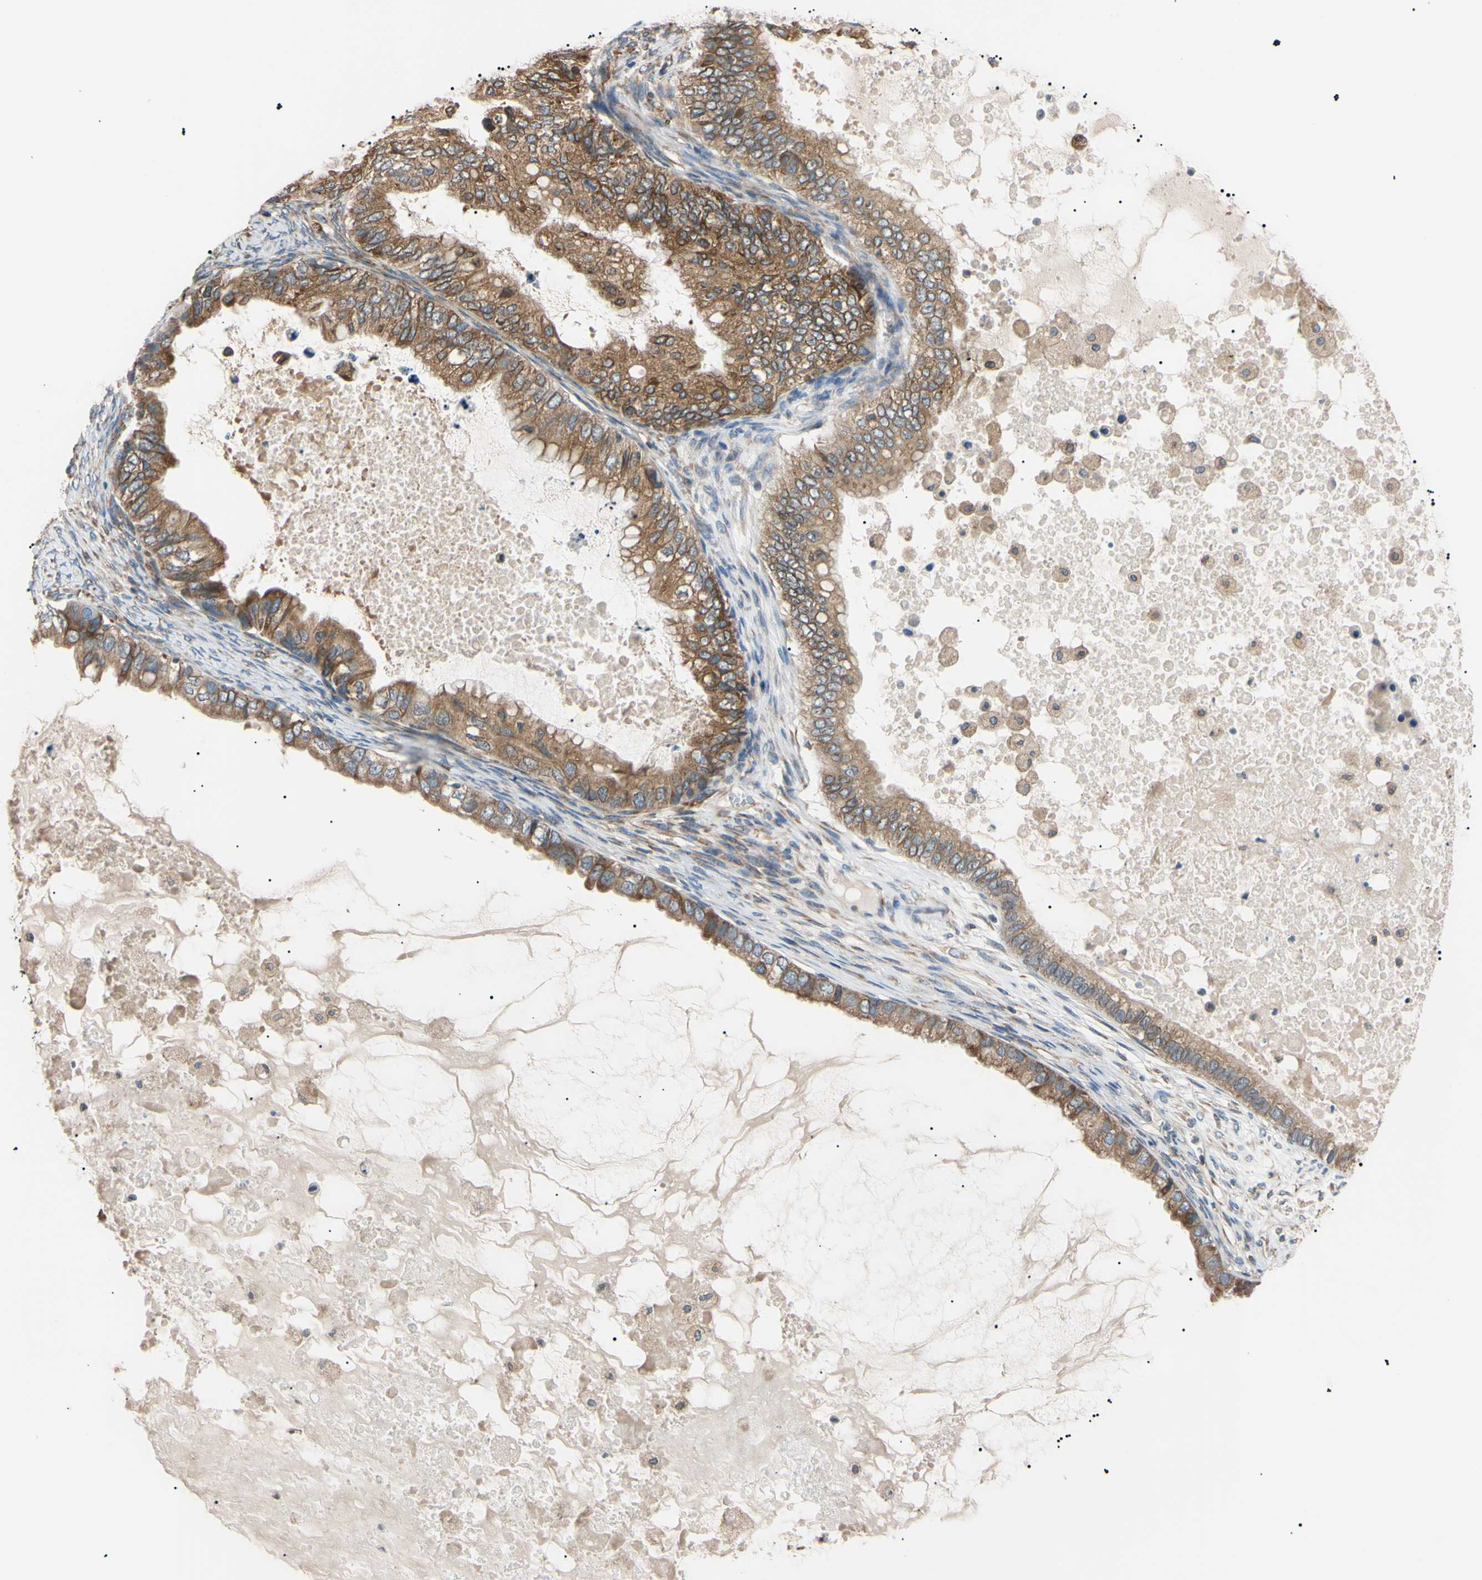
{"staining": {"intensity": "moderate", "quantity": ">75%", "location": "cytoplasmic/membranous"}, "tissue": "ovarian cancer", "cell_type": "Tumor cells", "image_type": "cancer", "snomed": [{"axis": "morphology", "description": "Cystadenocarcinoma, mucinous, NOS"}, {"axis": "topography", "description": "Ovary"}], "caption": "The immunohistochemical stain highlights moderate cytoplasmic/membranous positivity in tumor cells of ovarian cancer (mucinous cystadenocarcinoma) tissue.", "gene": "VAPA", "patient": {"sex": "female", "age": 80}}